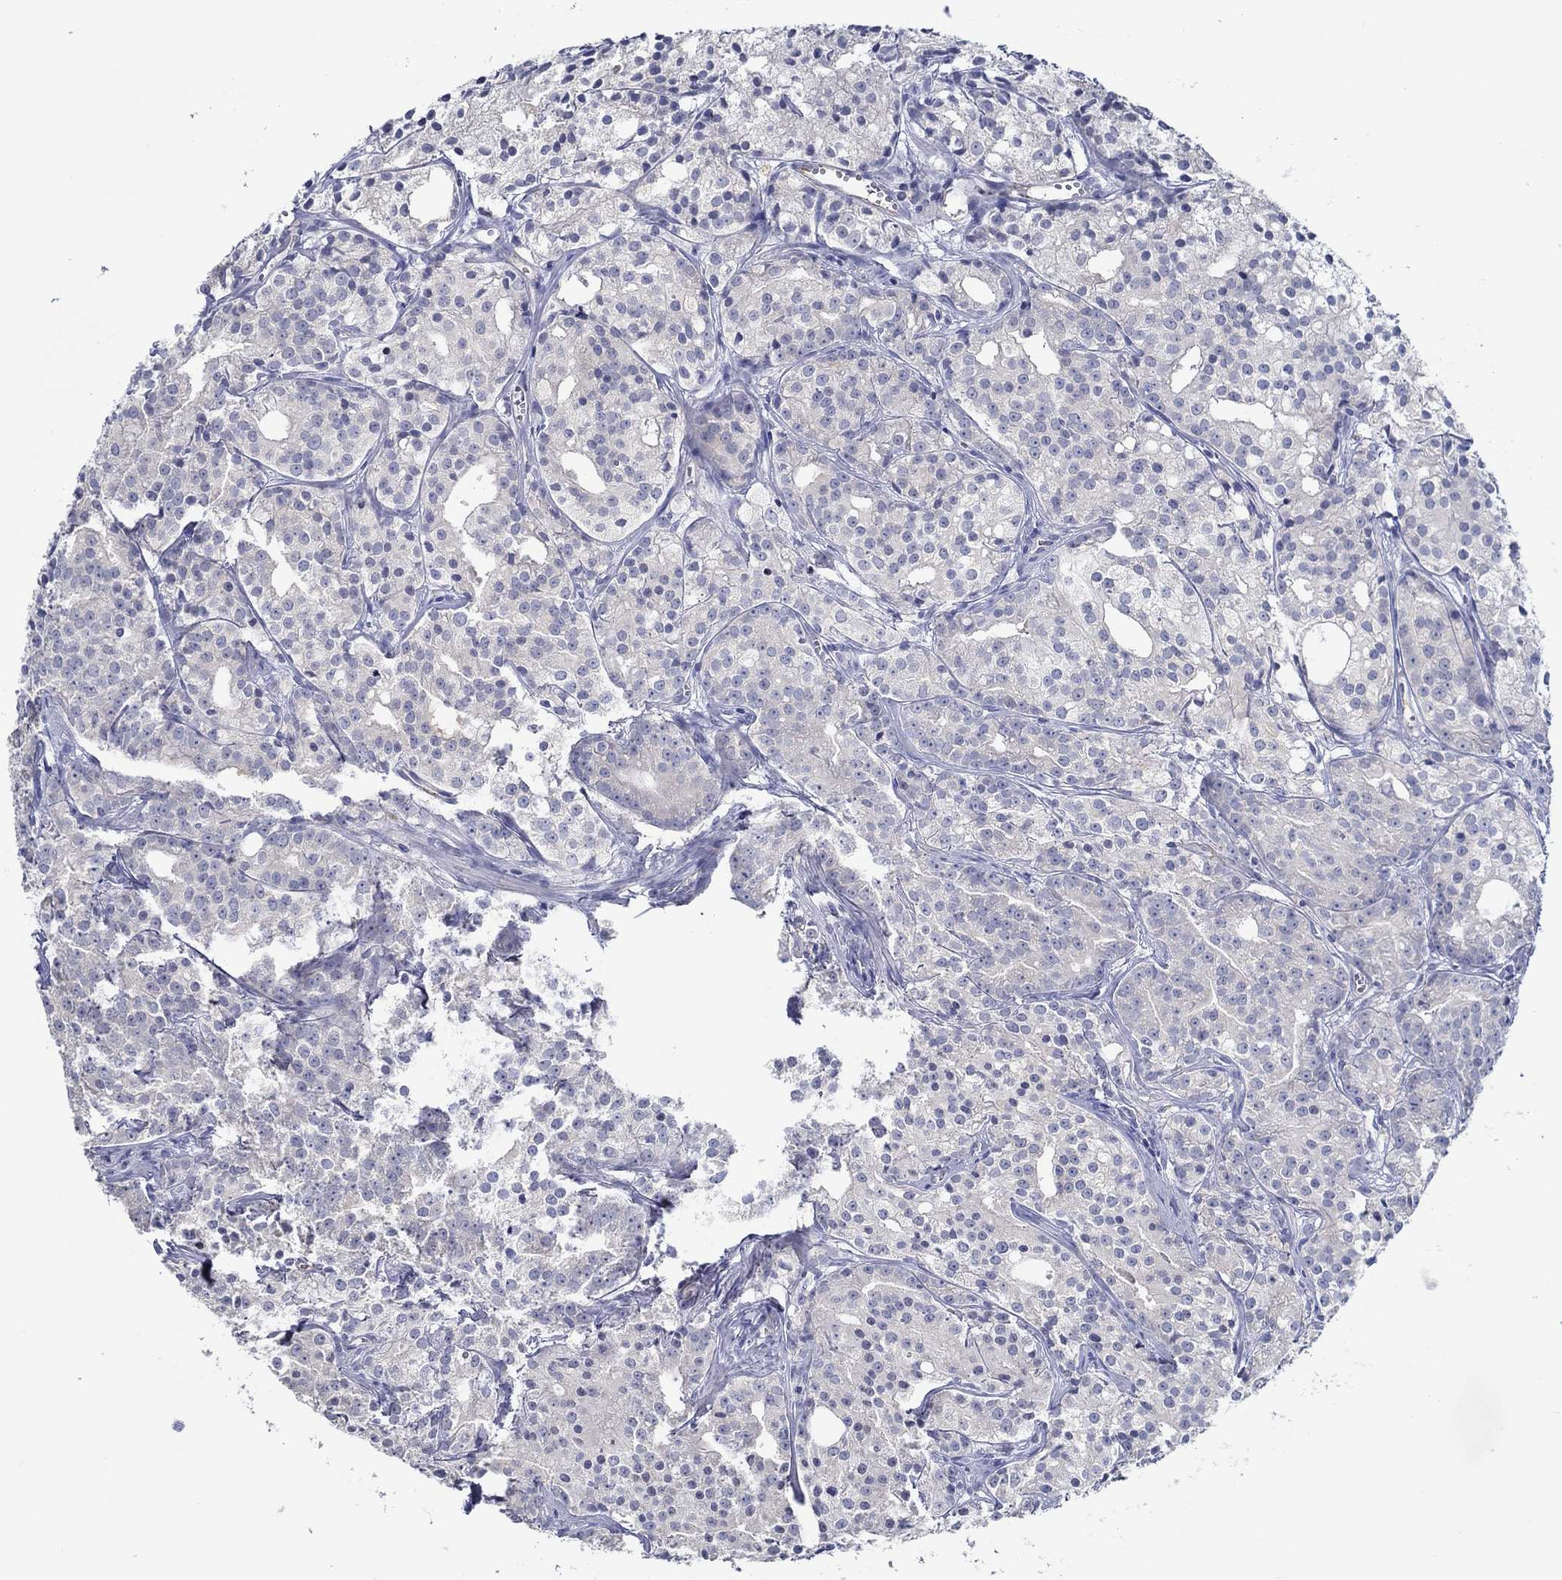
{"staining": {"intensity": "negative", "quantity": "none", "location": "none"}, "tissue": "prostate cancer", "cell_type": "Tumor cells", "image_type": "cancer", "snomed": [{"axis": "morphology", "description": "Adenocarcinoma, Medium grade"}, {"axis": "topography", "description": "Prostate"}], "caption": "Human prostate adenocarcinoma (medium-grade) stained for a protein using immunohistochemistry (IHC) exhibits no positivity in tumor cells.", "gene": "GJA5", "patient": {"sex": "male", "age": 74}}